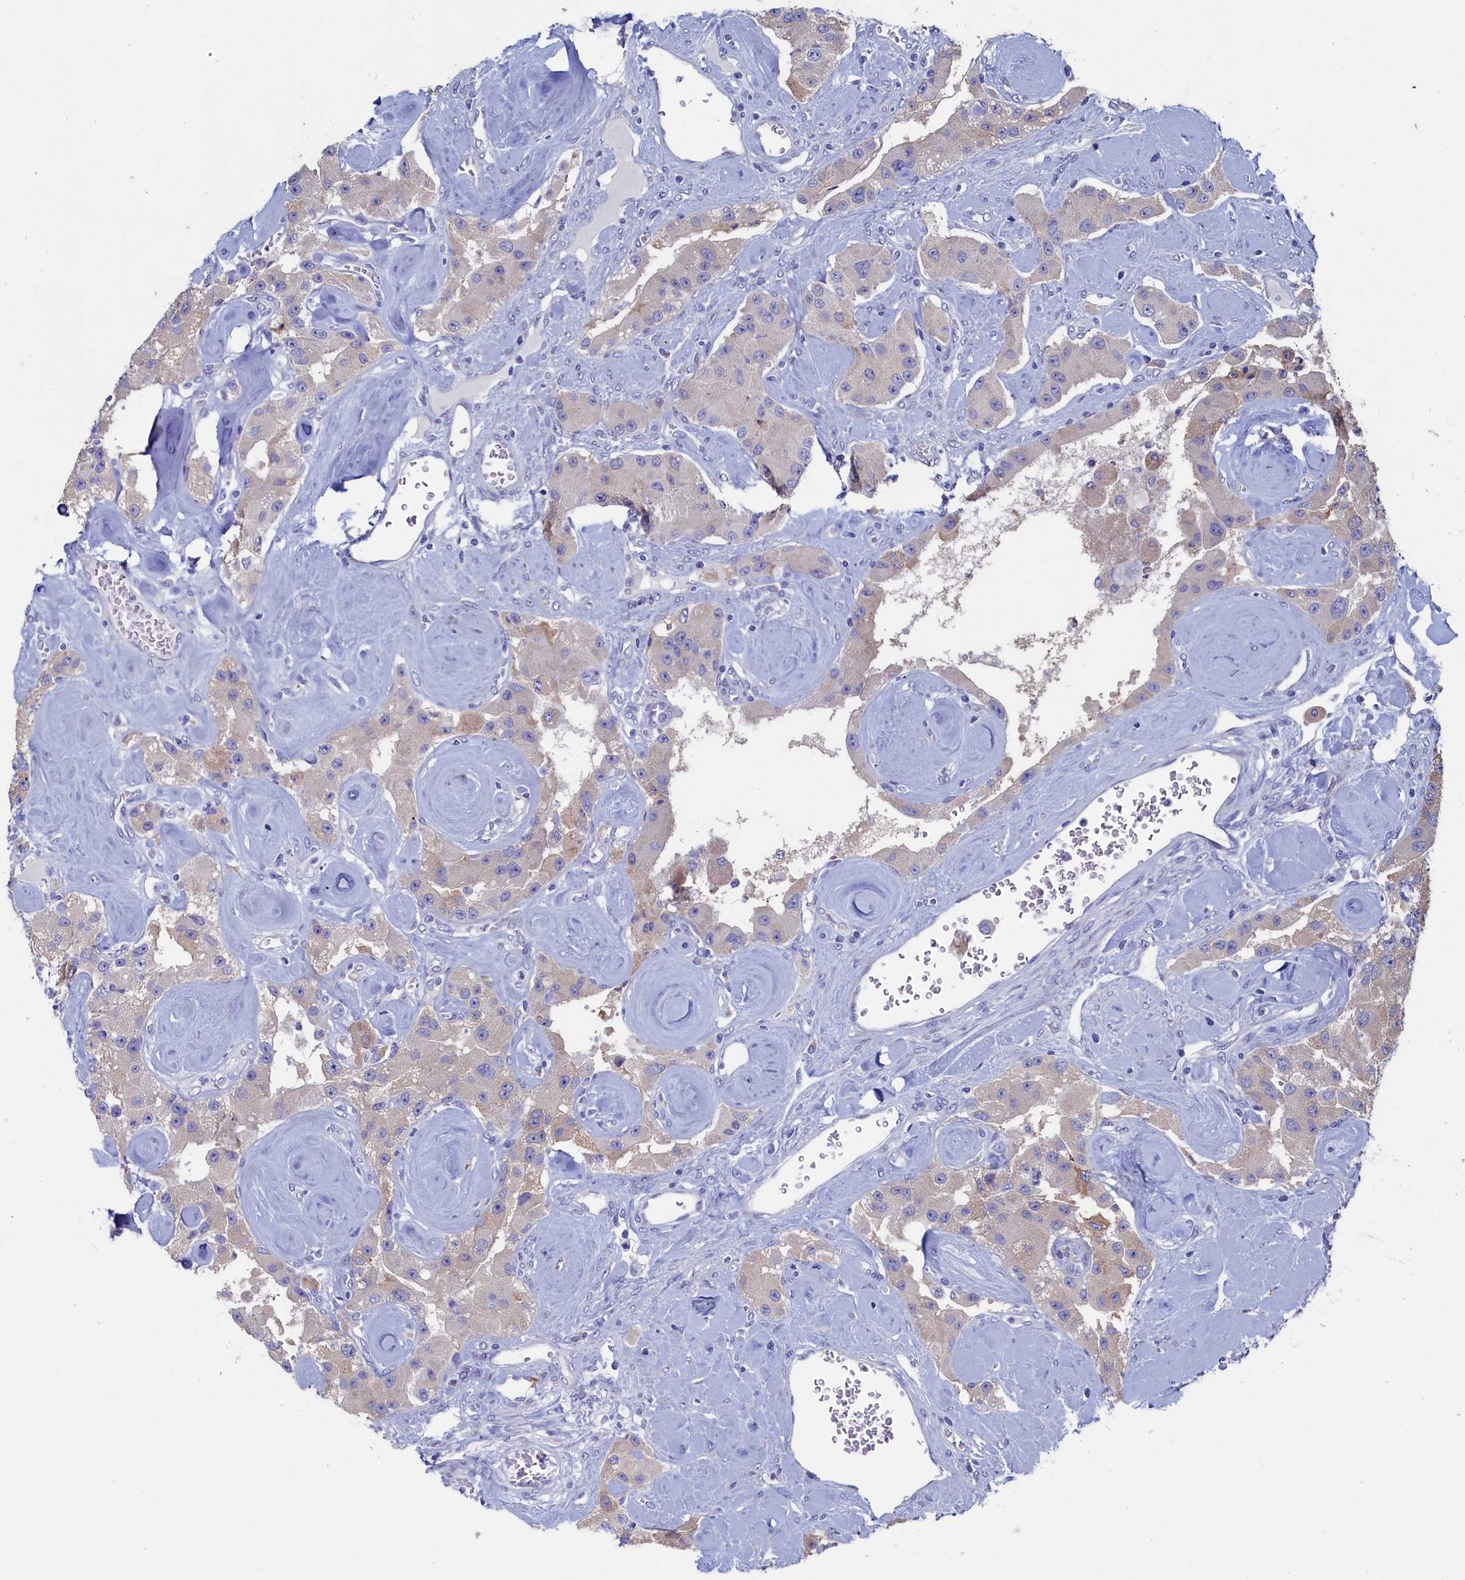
{"staining": {"intensity": "negative", "quantity": "none", "location": "none"}, "tissue": "carcinoid", "cell_type": "Tumor cells", "image_type": "cancer", "snomed": [{"axis": "morphology", "description": "Carcinoid, malignant, NOS"}, {"axis": "topography", "description": "Pancreas"}], "caption": "Immunohistochemistry (IHC) histopathology image of neoplastic tissue: human carcinoid stained with DAB exhibits no significant protein expression in tumor cells. (Brightfield microscopy of DAB (3,3'-diaminobenzidine) immunohistochemistry (IHC) at high magnification).", "gene": "CBLIF", "patient": {"sex": "male", "age": 41}}